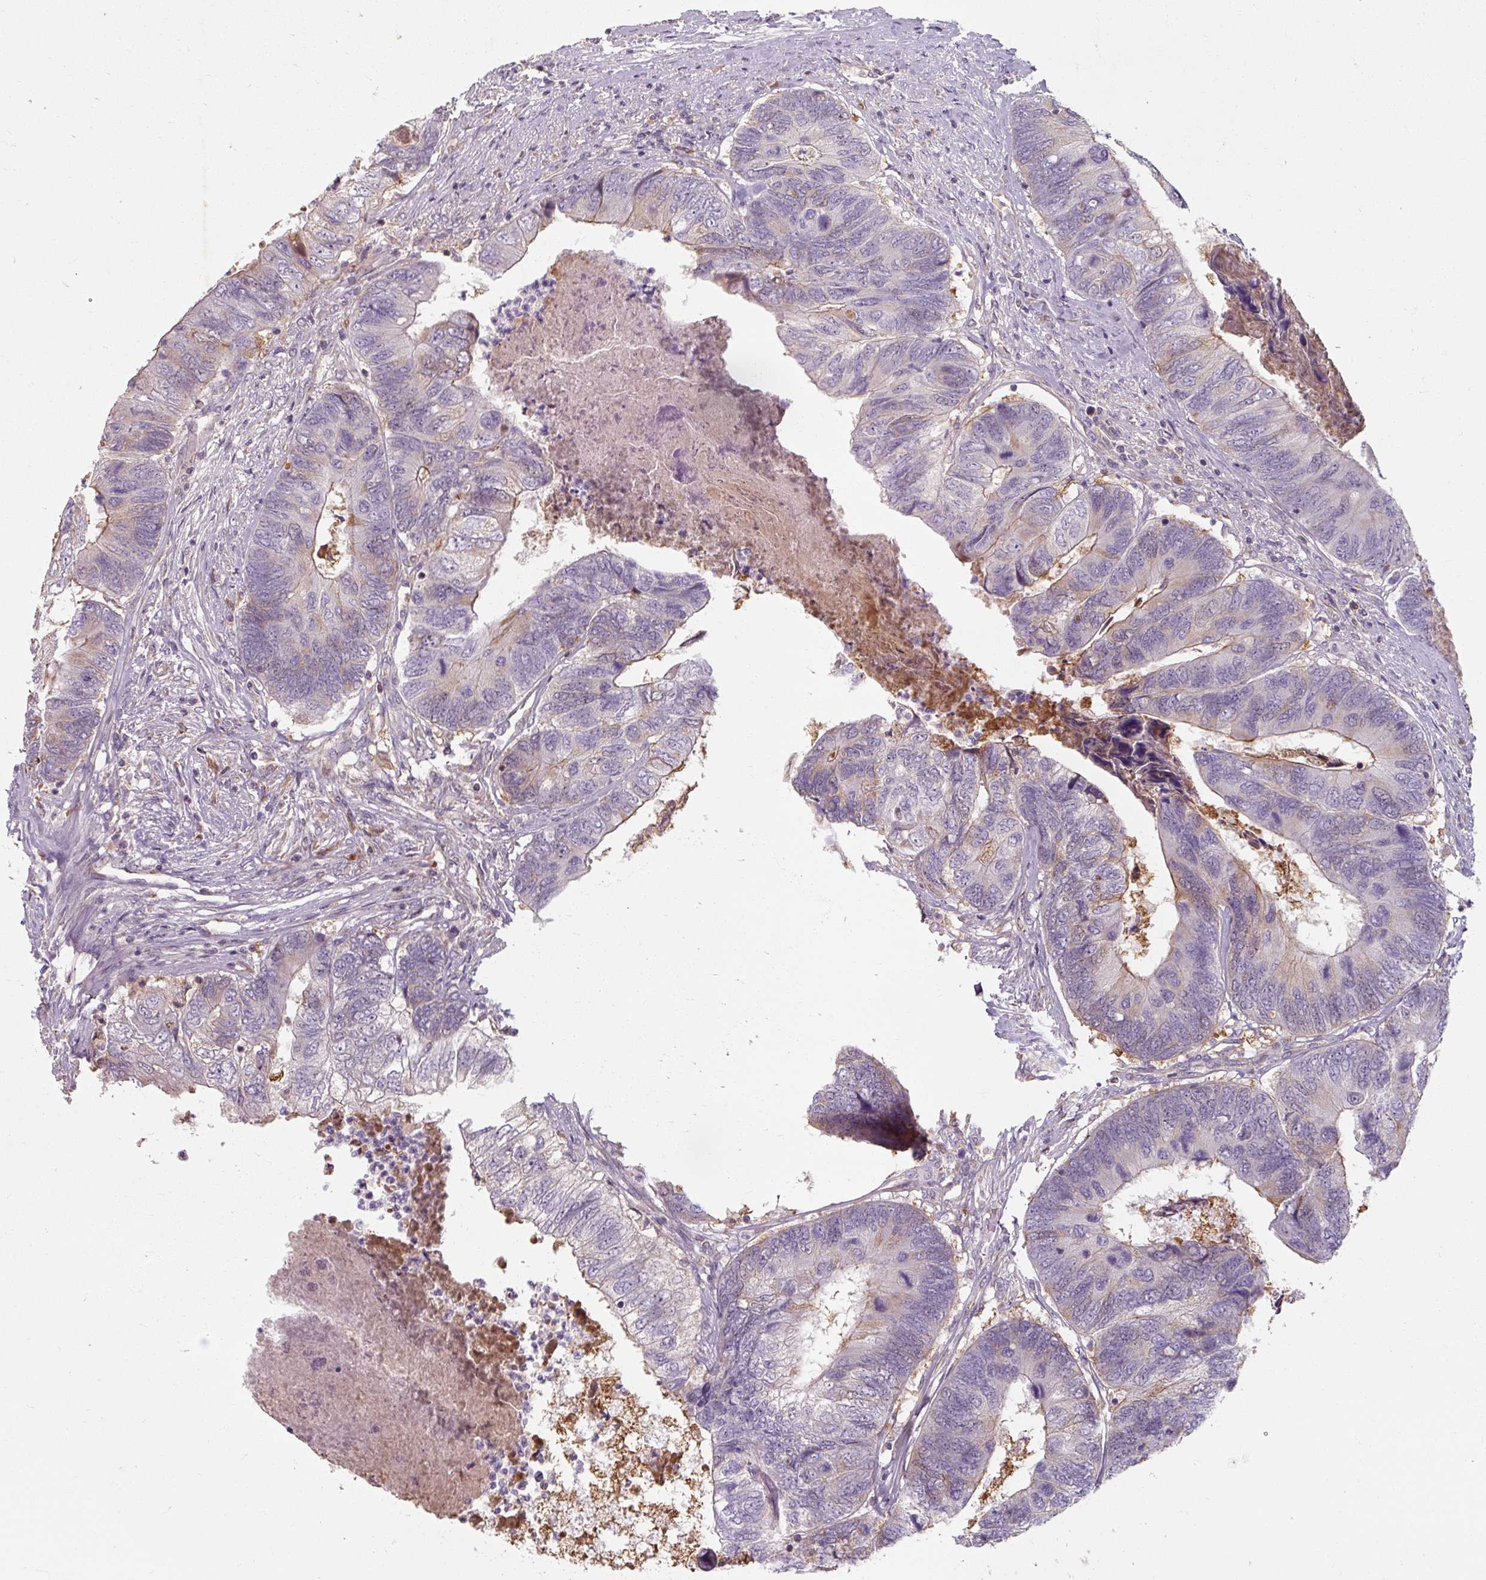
{"staining": {"intensity": "moderate", "quantity": "<25%", "location": "cytoplasmic/membranous"}, "tissue": "colorectal cancer", "cell_type": "Tumor cells", "image_type": "cancer", "snomed": [{"axis": "morphology", "description": "Adenocarcinoma, NOS"}, {"axis": "topography", "description": "Colon"}], "caption": "Colorectal adenocarcinoma was stained to show a protein in brown. There is low levels of moderate cytoplasmic/membranous staining in about <25% of tumor cells. The protein is shown in brown color, while the nuclei are stained blue.", "gene": "TSEN54", "patient": {"sex": "female", "age": 67}}